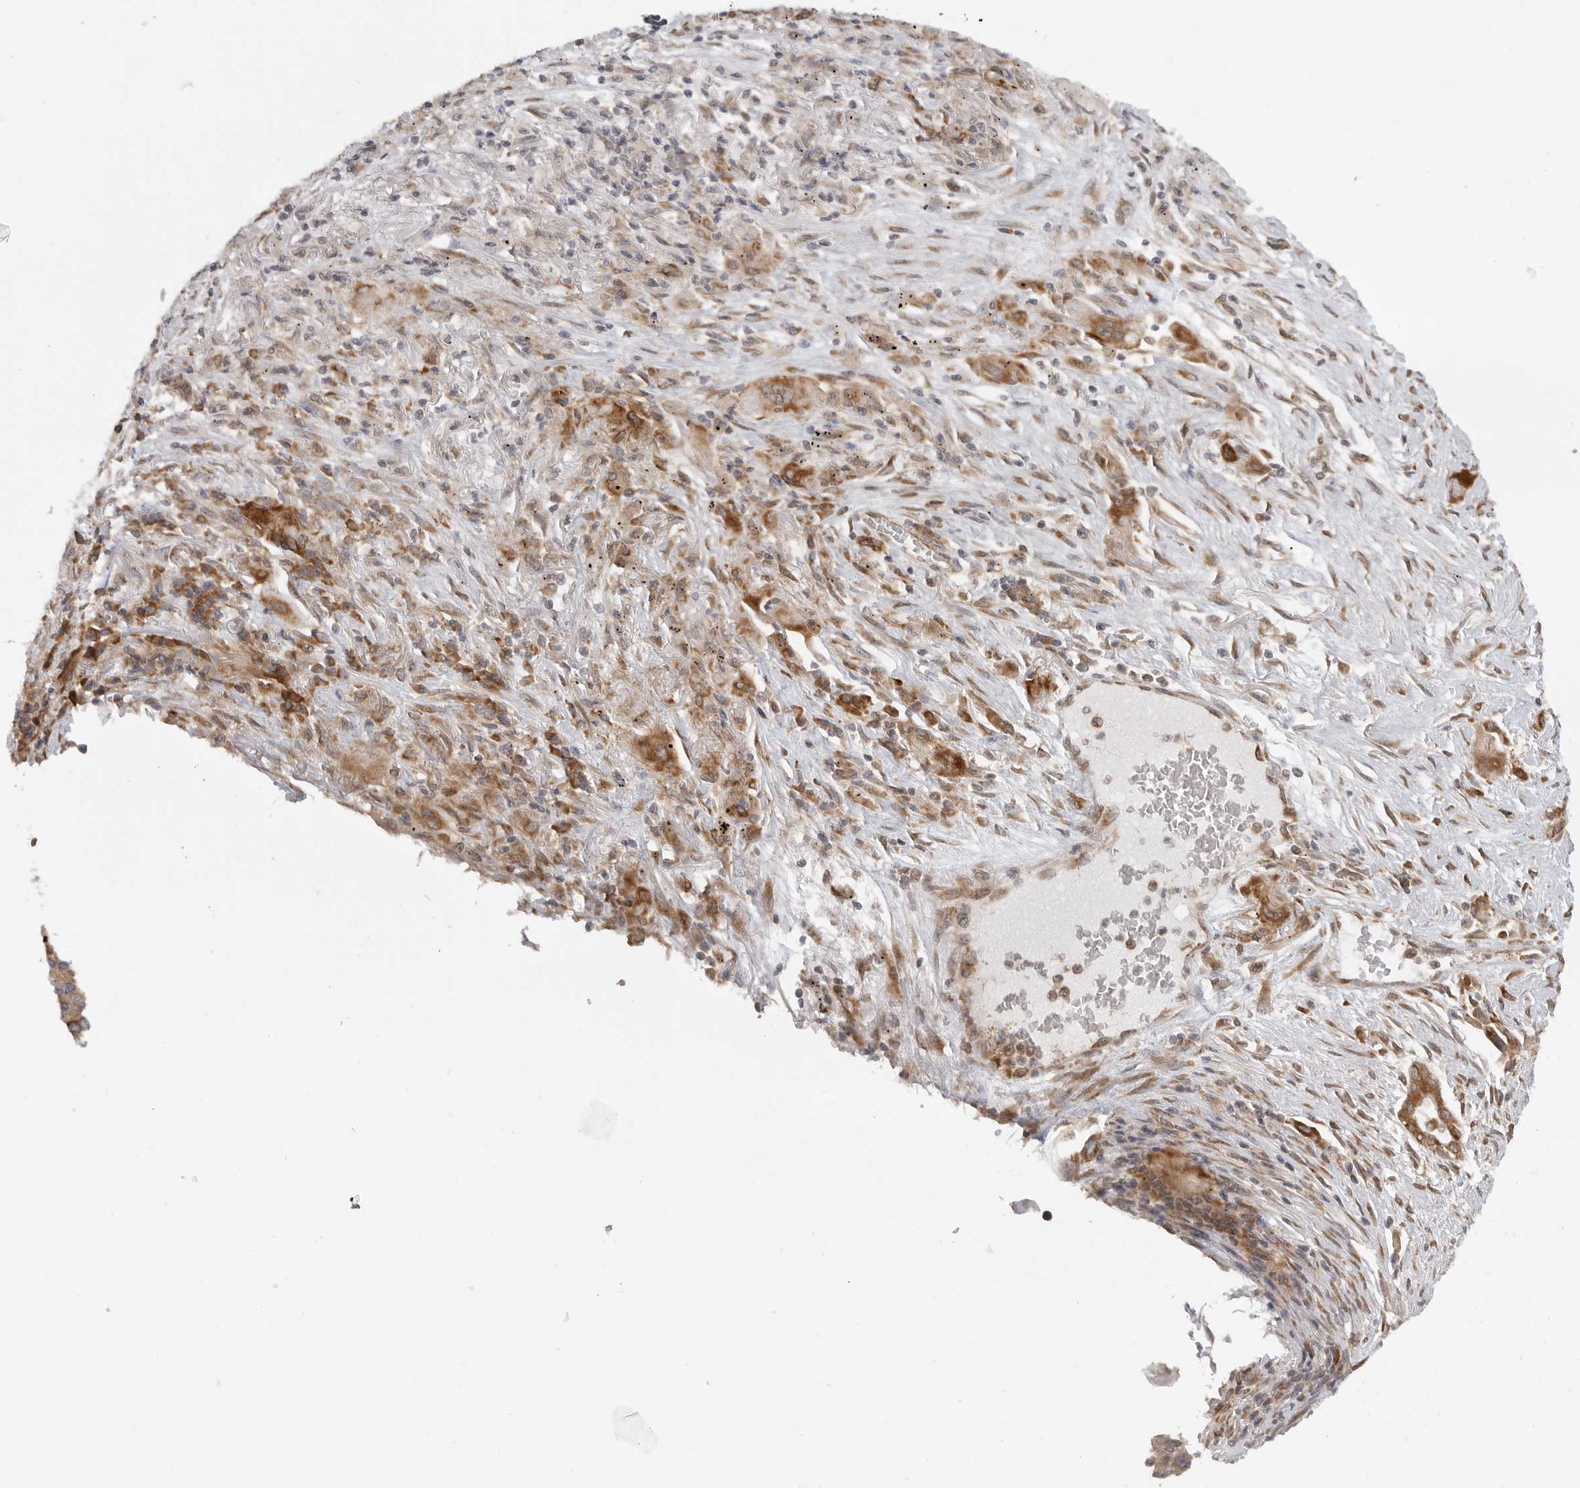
{"staining": {"intensity": "moderate", "quantity": ">75%", "location": "cytoplasmic/membranous"}, "tissue": "lung cancer", "cell_type": "Tumor cells", "image_type": "cancer", "snomed": [{"axis": "morphology", "description": "Squamous cell carcinoma, NOS"}, {"axis": "topography", "description": "Lung"}], "caption": "Tumor cells show medium levels of moderate cytoplasmic/membranous expression in approximately >75% of cells in lung squamous cell carcinoma.", "gene": "CERS2", "patient": {"sex": "male", "age": 61}}